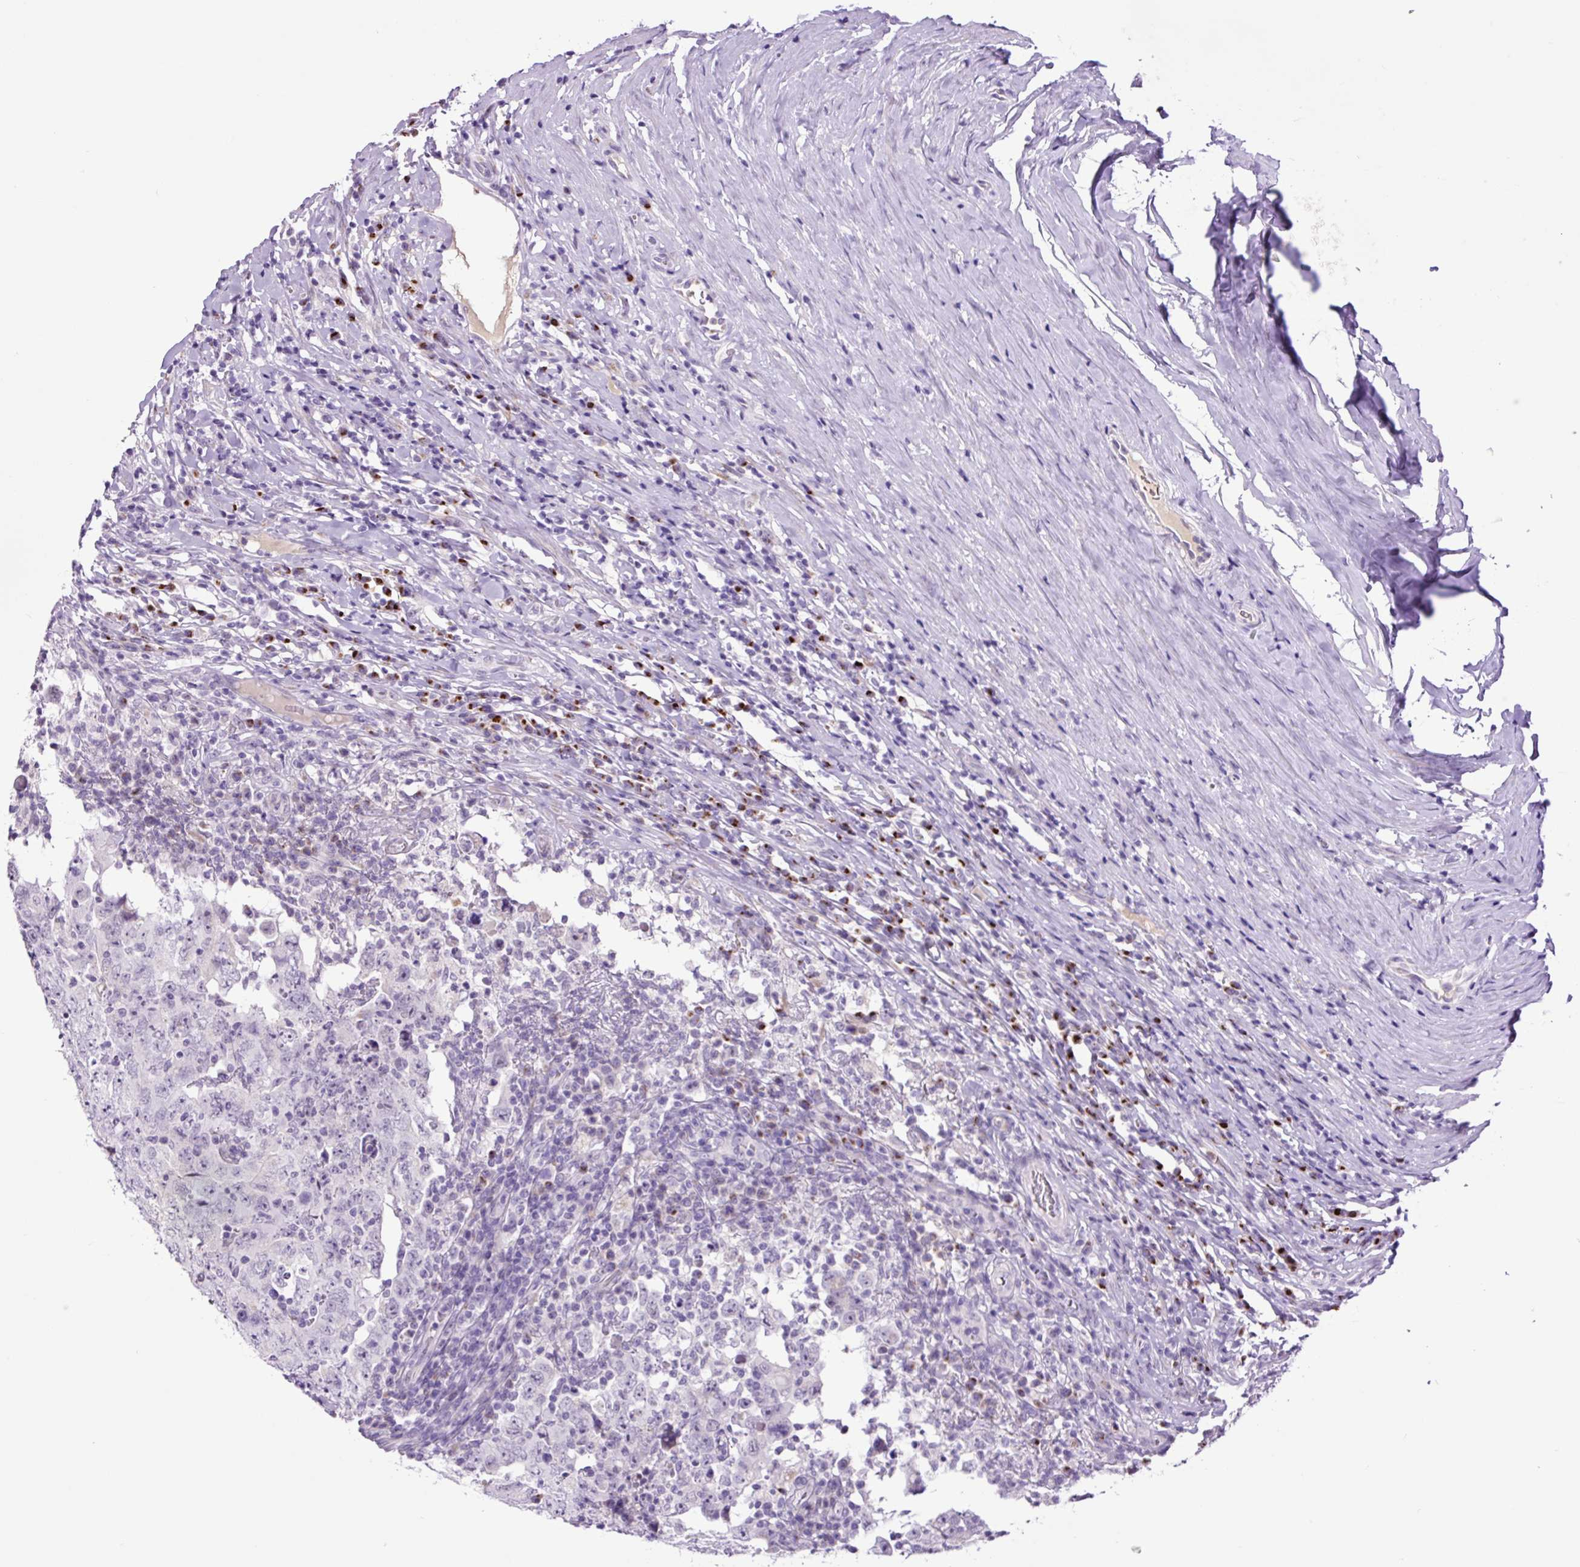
{"staining": {"intensity": "negative", "quantity": "none", "location": "none"}, "tissue": "testis cancer", "cell_type": "Tumor cells", "image_type": "cancer", "snomed": [{"axis": "morphology", "description": "Carcinoma, Embryonal, NOS"}, {"axis": "topography", "description": "Testis"}], "caption": "High power microscopy photomicrograph of an immunohistochemistry (IHC) image of testis cancer (embryonal carcinoma), revealing no significant expression in tumor cells. The staining is performed using DAB (3,3'-diaminobenzidine) brown chromogen with nuclei counter-stained in using hematoxylin.", "gene": "MFSD3", "patient": {"sex": "male", "age": 26}}